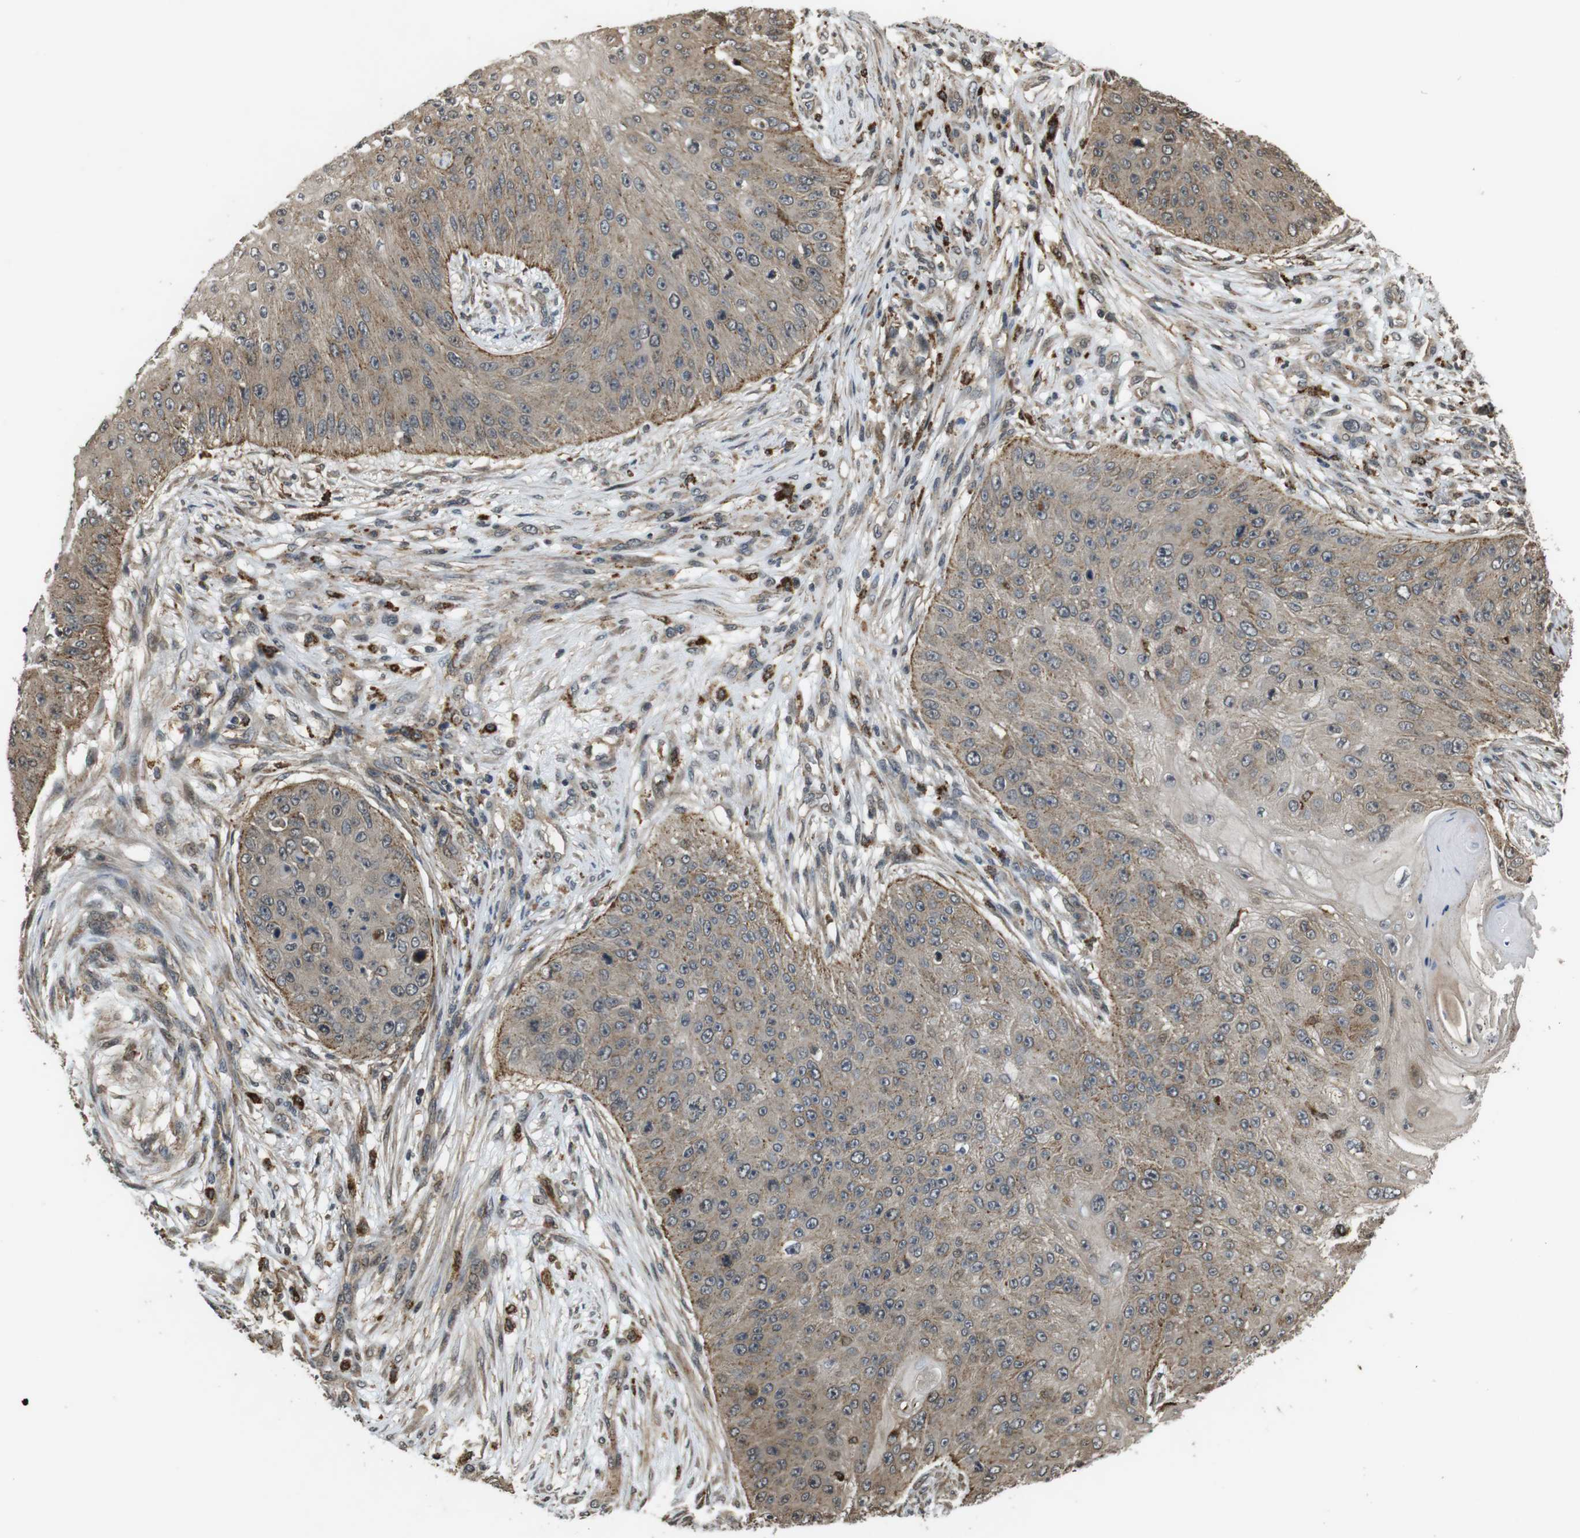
{"staining": {"intensity": "weak", "quantity": ">75%", "location": "cytoplasmic/membranous"}, "tissue": "skin cancer", "cell_type": "Tumor cells", "image_type": "cancer", "snomed": [{"axis": "morphology", "description": "Squamous cell carcinoma, NOS"}, {"axis": "topography", "description": "Skin"}], "caption": "The histopathology image shows staining of skin squamous cell carcinoma, revealing weak cytoplasmic/membranous protein positivity (brown color) within tumor cells.", "gene": "FZD10", "patient": {"sex": "female", "age": 80}}